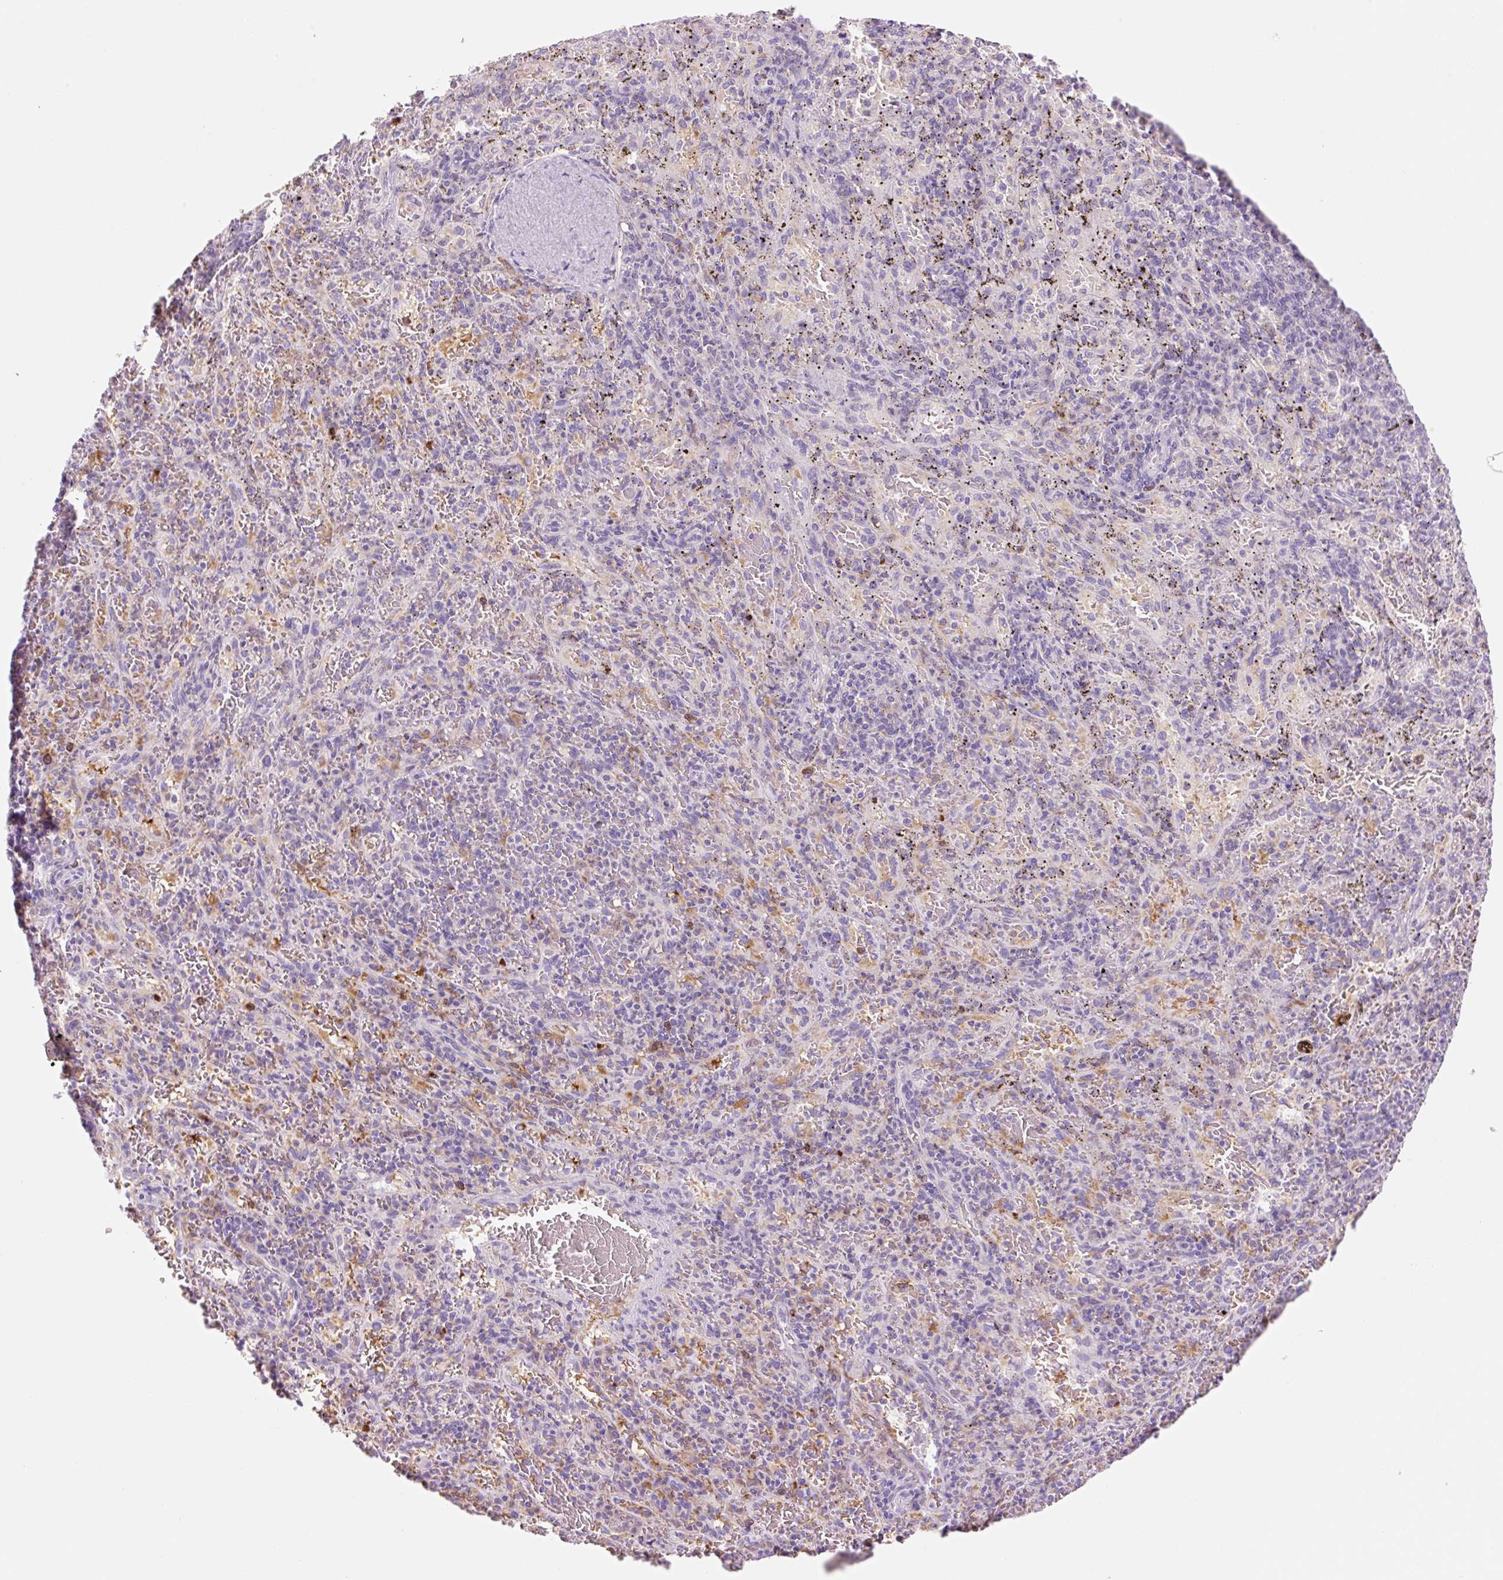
{"staining": {"intensity": "negative", "quantity": "none", "location": "none"}, "tissue": "spleen", "cell_type": "Cells in red pulp", "image_type": "normal", "snomed": [{"axis": "morphology", "description": "Normal tissue, NOS"}, {"axis": "topography", "description": "Spleen"}], "caption": "IHC of benign human spleen exhibits no positivity in cells in red pulp. (Brightfield microscopy of DAB (3,3'-diaminobenzidine) immunohistochemistry at high magnification).", "gene": "FABP5", "patient": {"sex": "male", "age": 57}}